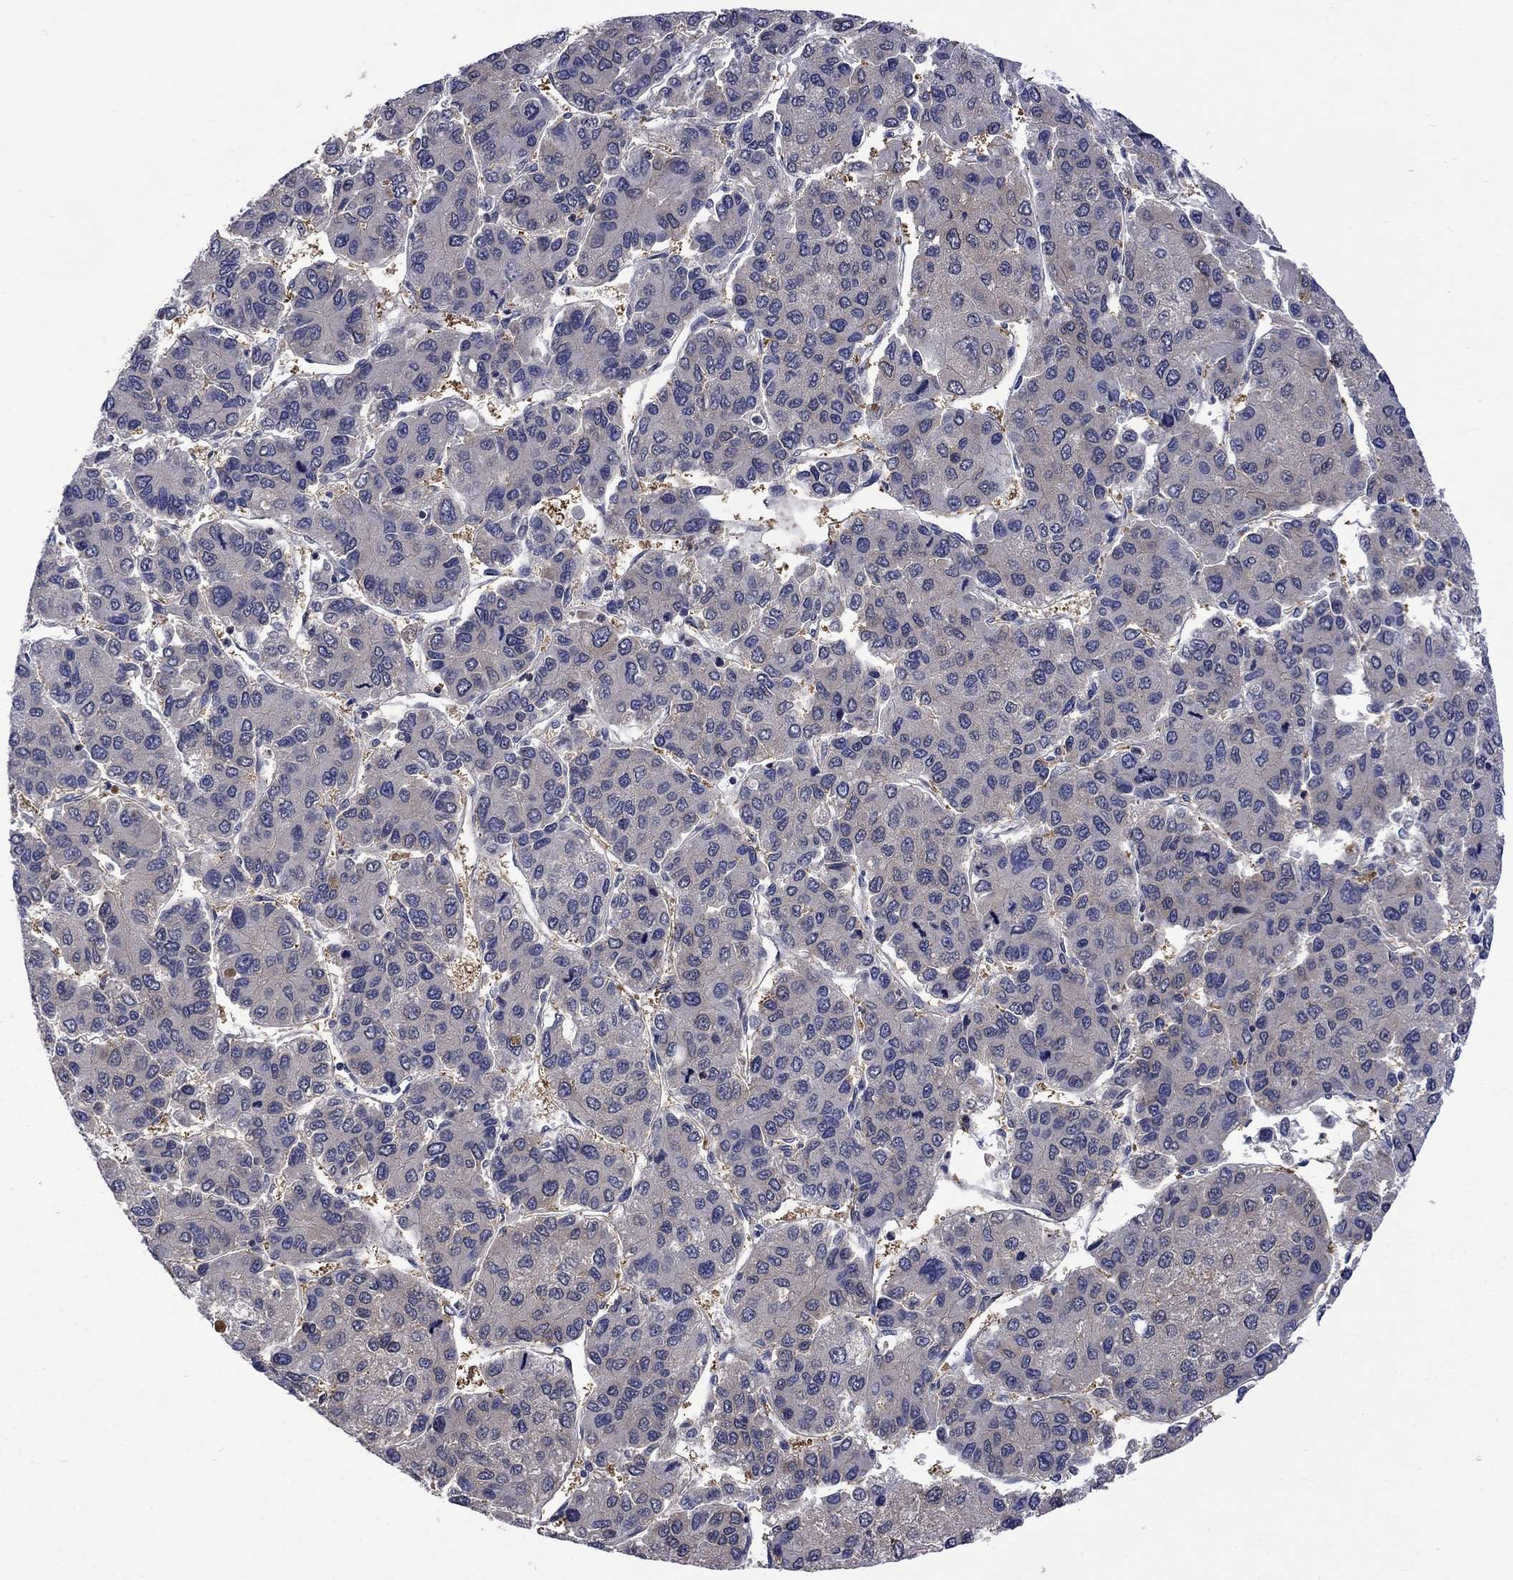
{"staining": {"intensity": "negative", "quantity": "none", "location": "none"}, "tissue": "liver cancer", "cell_type": "Tumor cells", "image_type": "cancer", "snomed": [{"axis": "morphology", "description": "Carcinoma, Hepatocellular, NOS"}, {"axis": "topography", "description": "Liver"}], "caption": "This is an immunohistochemistry (IHC) image of human liver hepatocellular carcinoma. There is no staining in tumor cells.", "gene": "HKDC1", "patient": {"sex": "female", "age": 66}}